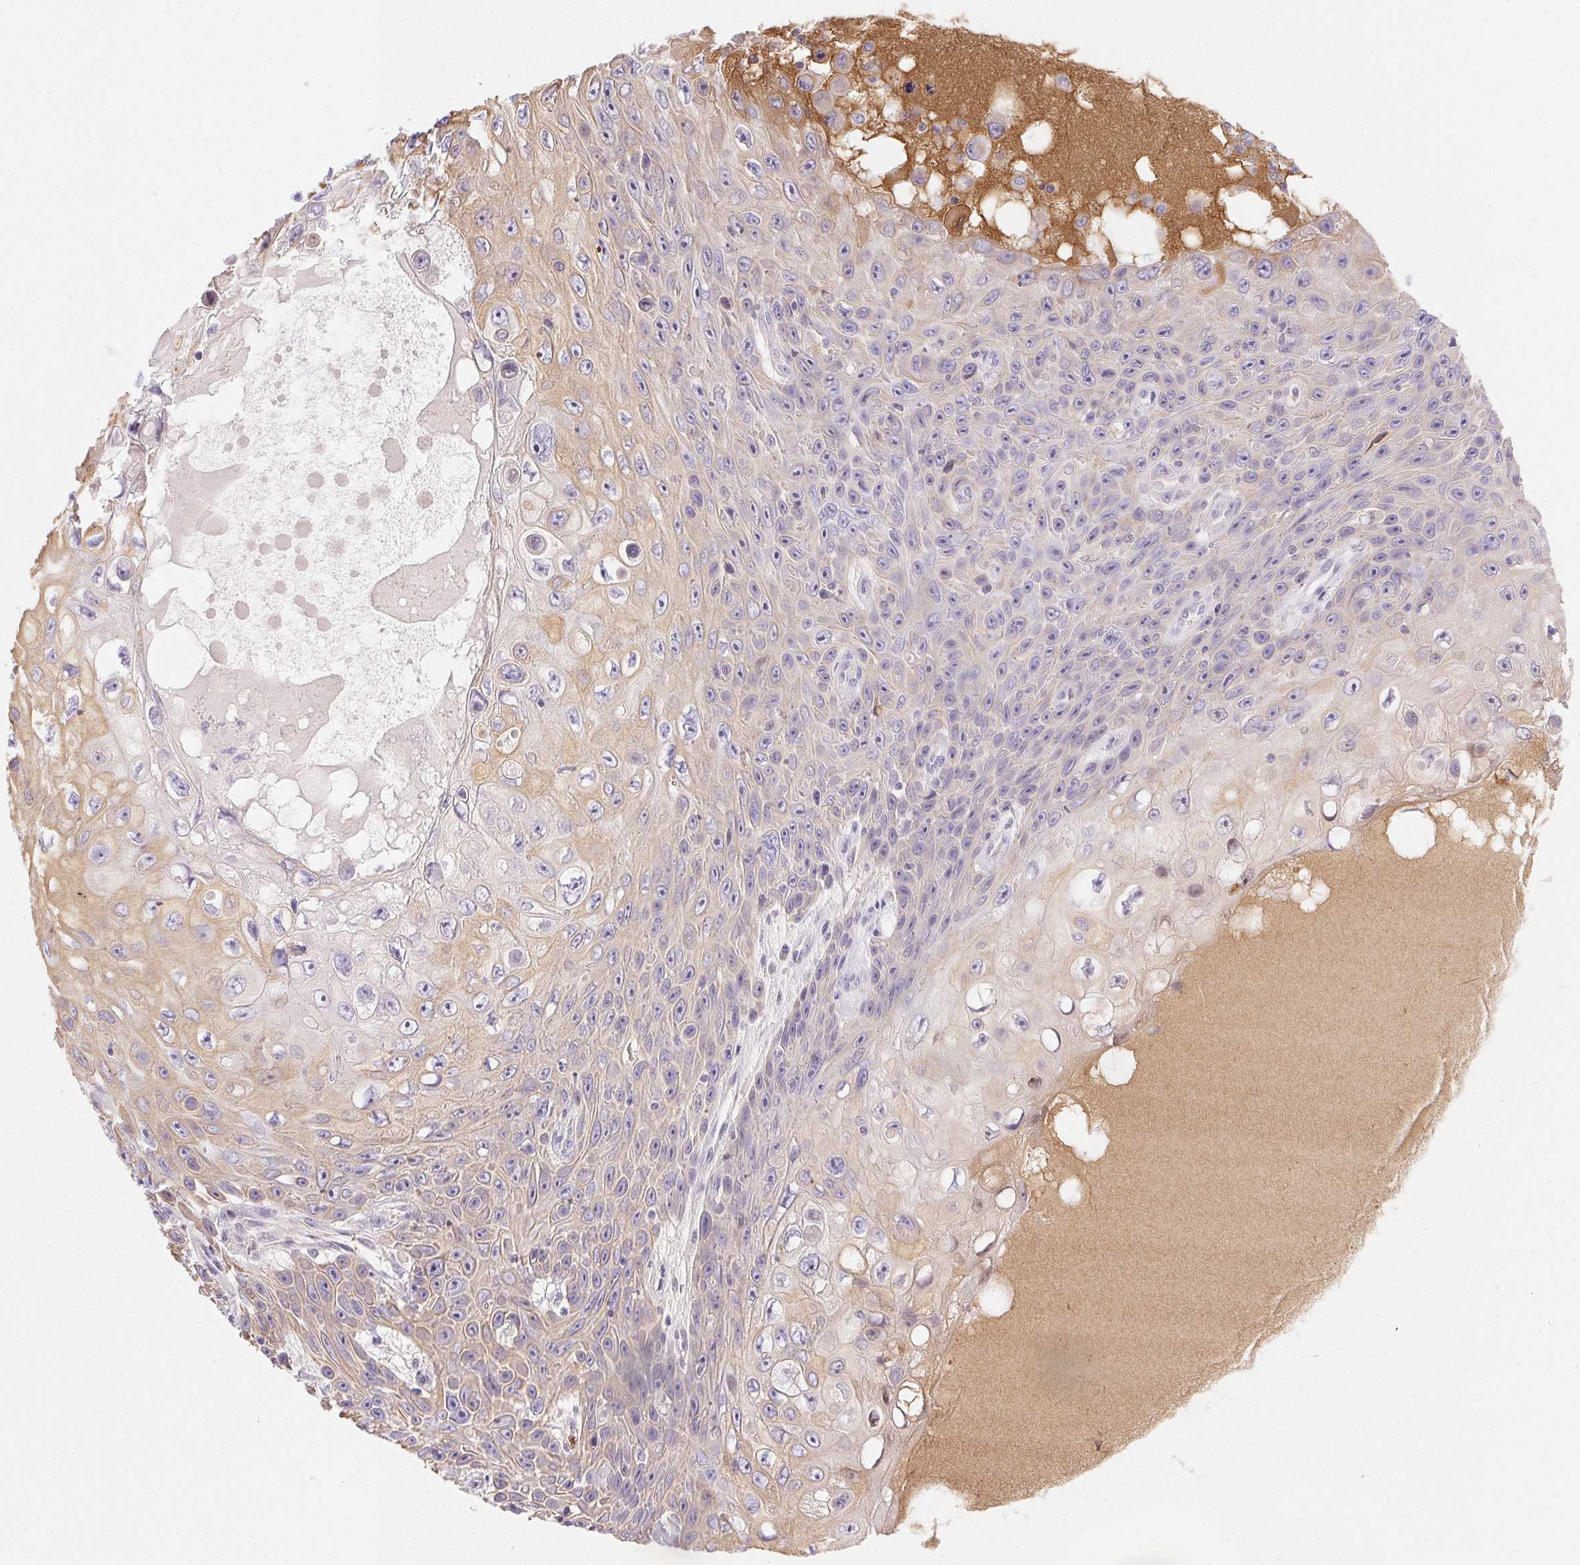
{"staining": {"intensity": "weak", "quantity": "25%-75%", "location": "cytoplasmic/membranous"}, "tissue": "skin cancer", "cell_type": "Tumor cells", "image_type": "cancer", "snomed": [{"axis": "morphology", "description": "Squamous cell carcinoma, NOS"}, {"axis": "topography", "description": "Skin"}], "caption": "Skin squamous cell carcinoma tissue reveals weak cytoplasmic/membranous staining in approximately 25%-75% of tumor cells, visualized by immunohistochemistry.", "gene": "FGA", "patient": {"sex": "male", "age": 82}}